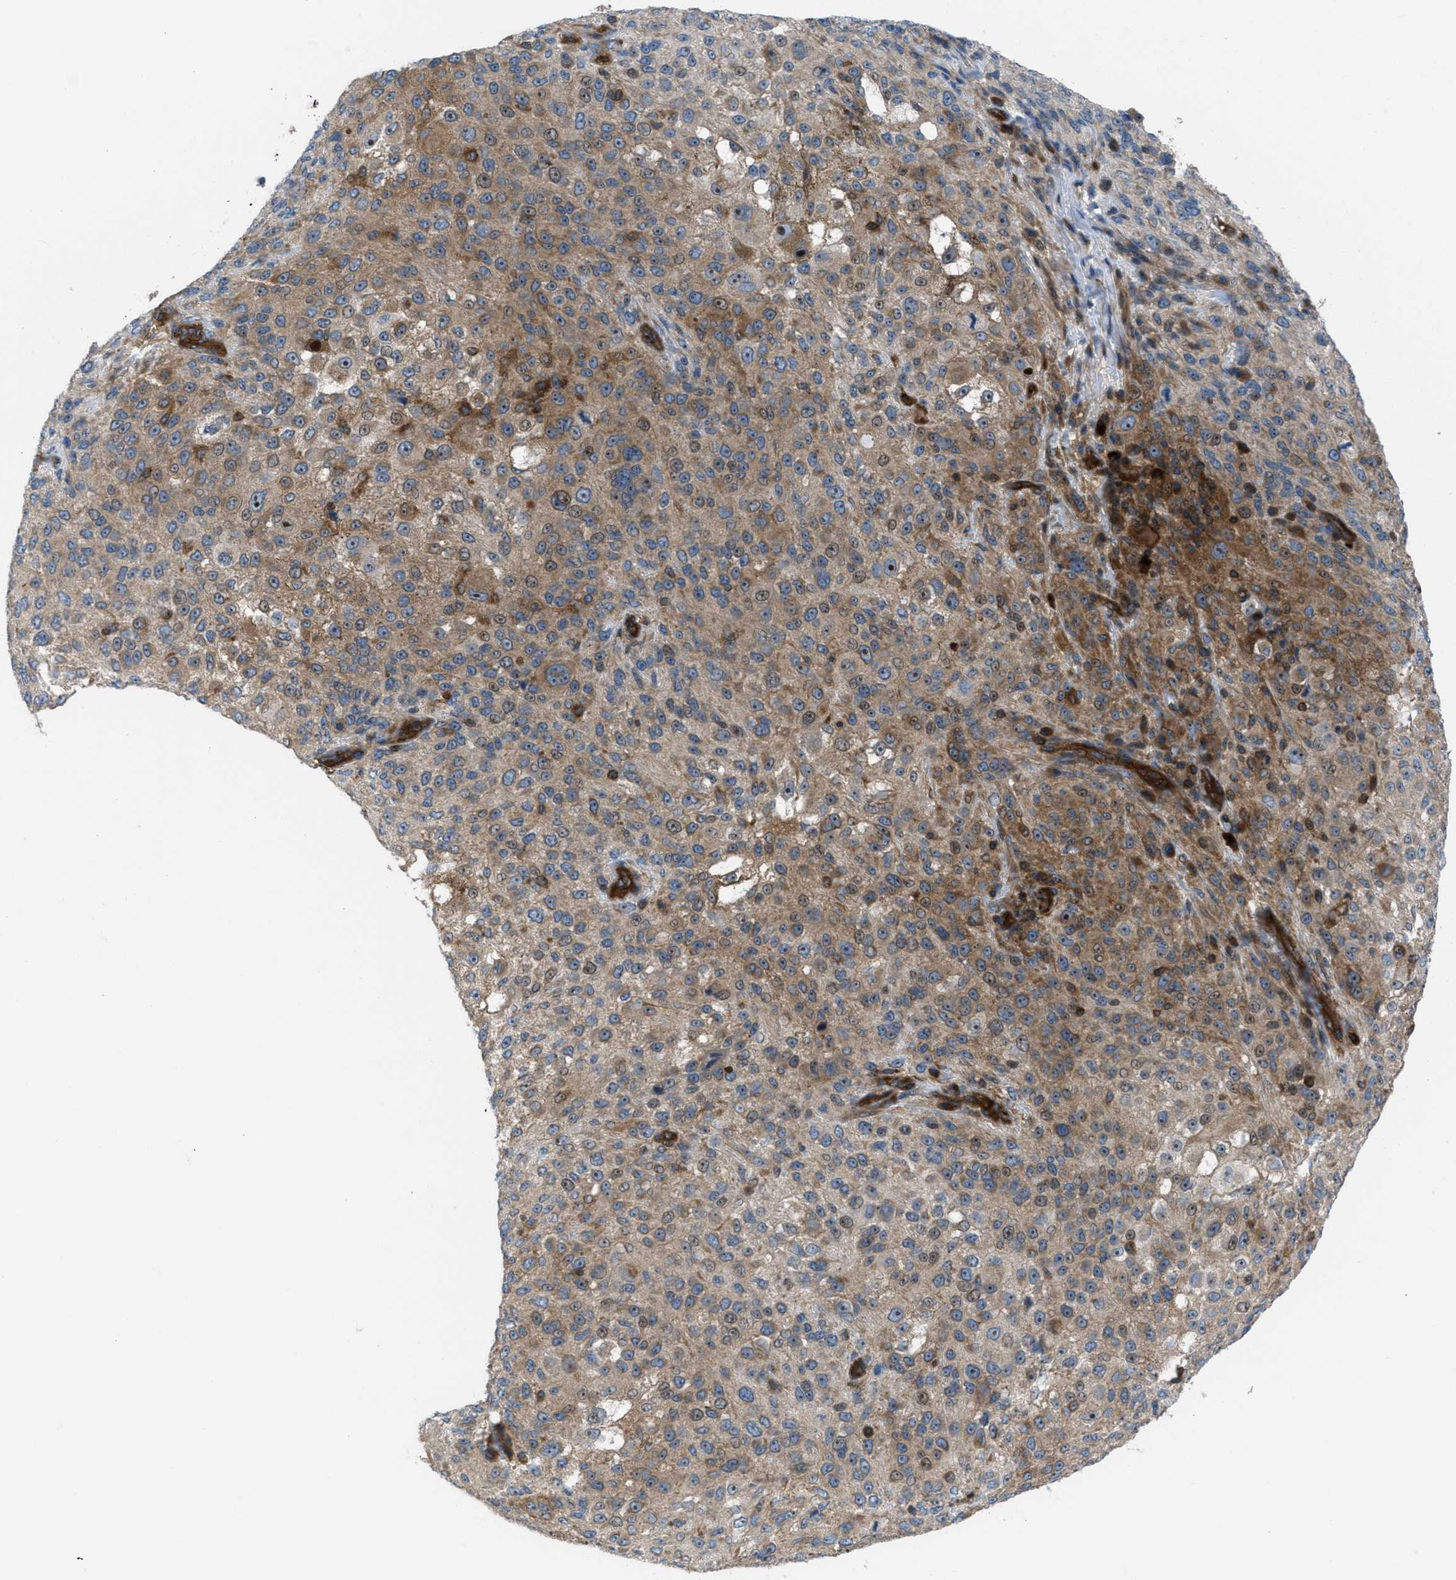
{"staining": {"intensity": "moderate", "quantity": ">75%", "location": "cytoplasmic/membranous"}, "tissue": "melanoma", "cell_type": "Tumor cells", "image_type": "cancer", "snomed": [{"axis": "morphology", "description": "Necrosis, NOS"}, {"axis": "morphology", "description": "Malignant melanoma, NOS"}, {"axis": "topography", "description": "Skin"}], "caption": "Human melanoma stained with a brown dye exhibits moderate cytoplasmic/membranous positive expression in approximately >75% of tumor cells.", "gene": "ATP2A3", "patient": {"sex": "female", "age": 87}}